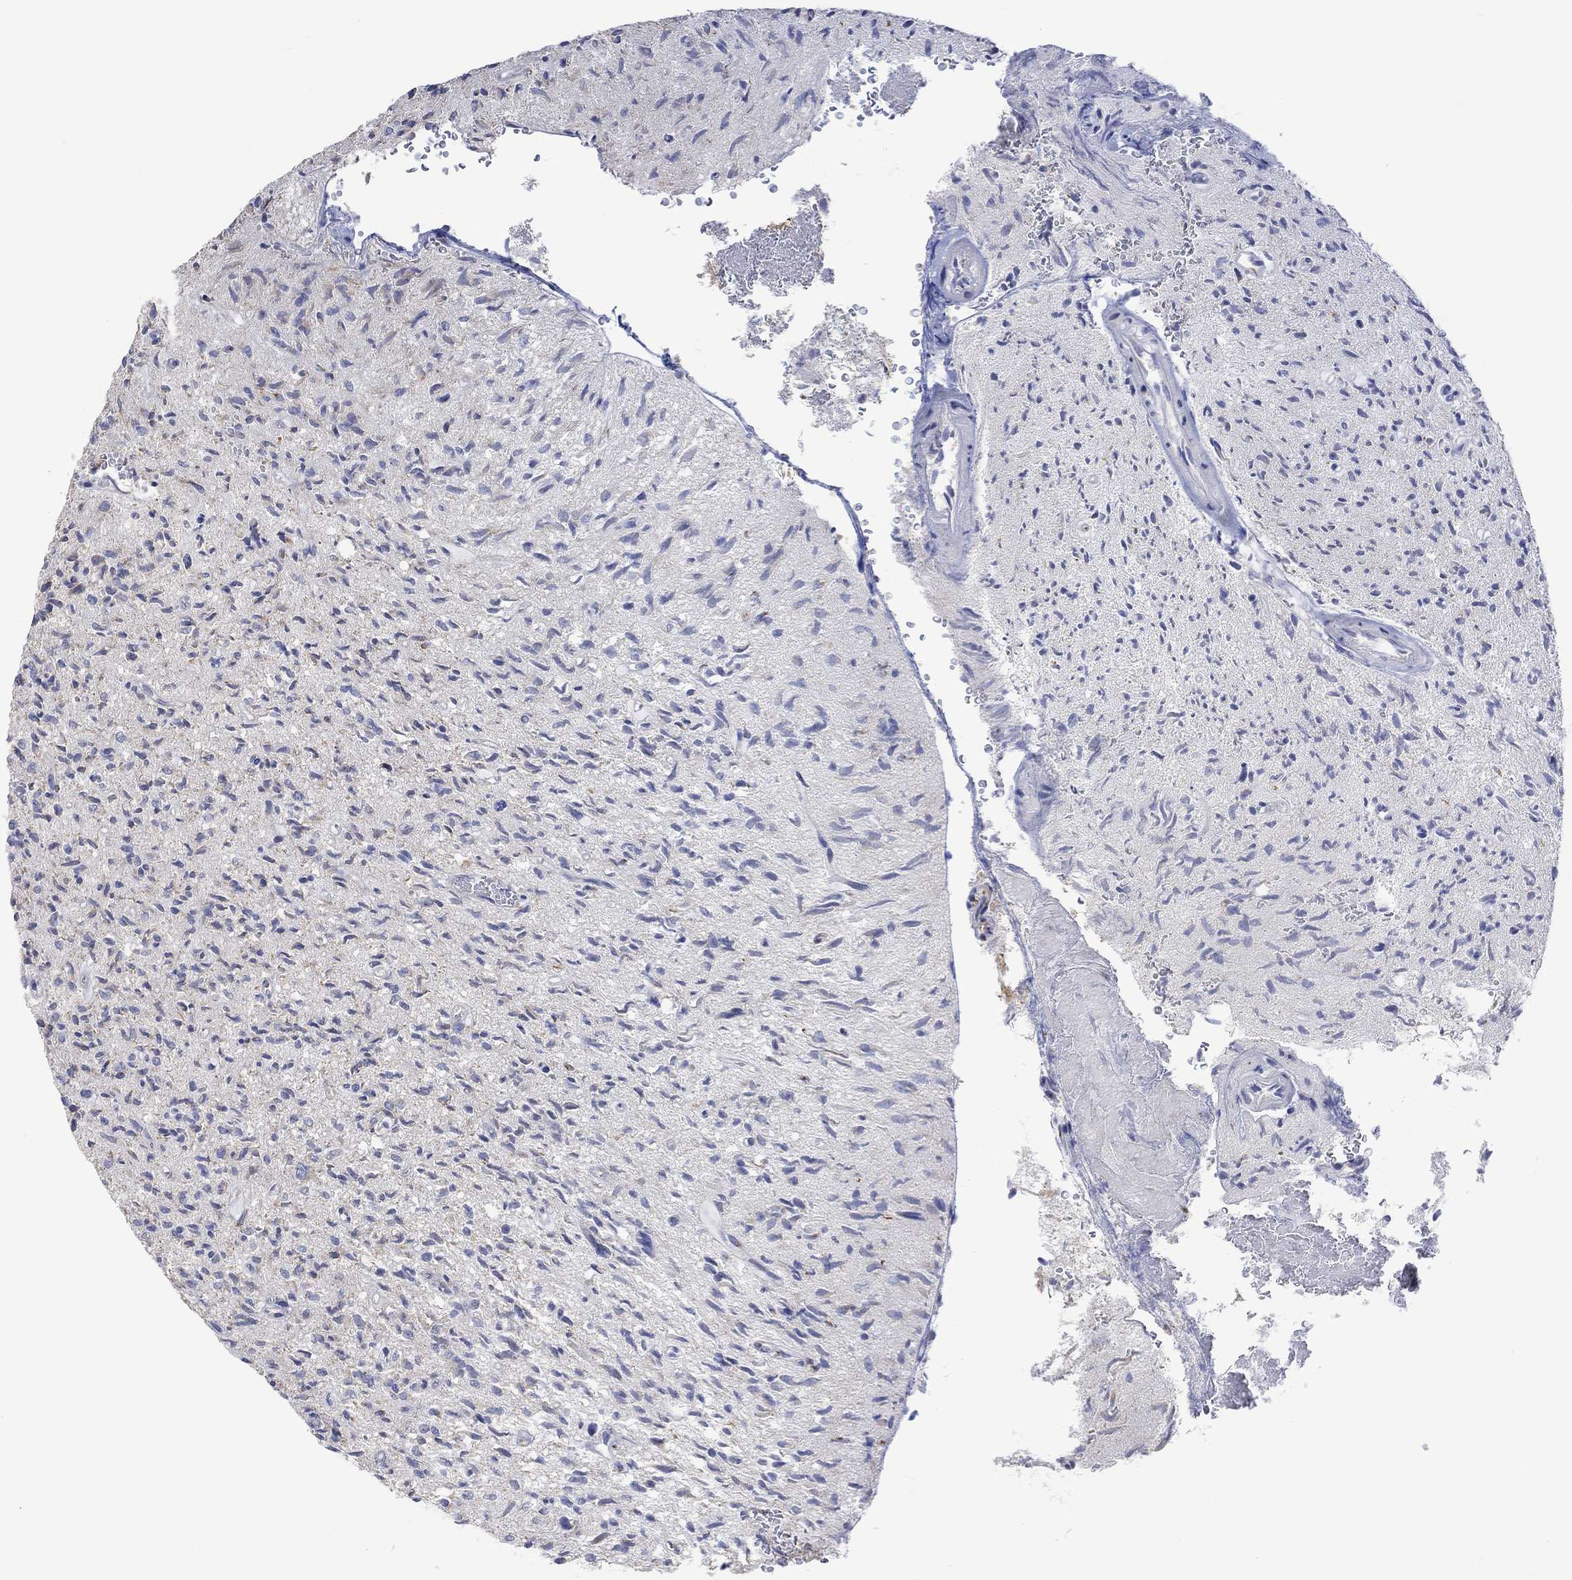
{"staining": {"intensity": "negative", "quantity": "none", "location": "none"}, "tissue": "glioma", "cell_type": "Tumor cells", "image_type": "cancer", "snomed": [{"axis": "morphology", "description": "Glioma, malignant, High grade"}, {"axis": "topography", "description": "Brain"}], "caption": "Glioma was stained to show a protein in brown. There is no significant expression in tumor cells.", "gene": "SLC48A1", "patient": {"sex": "male", "age": 64}}